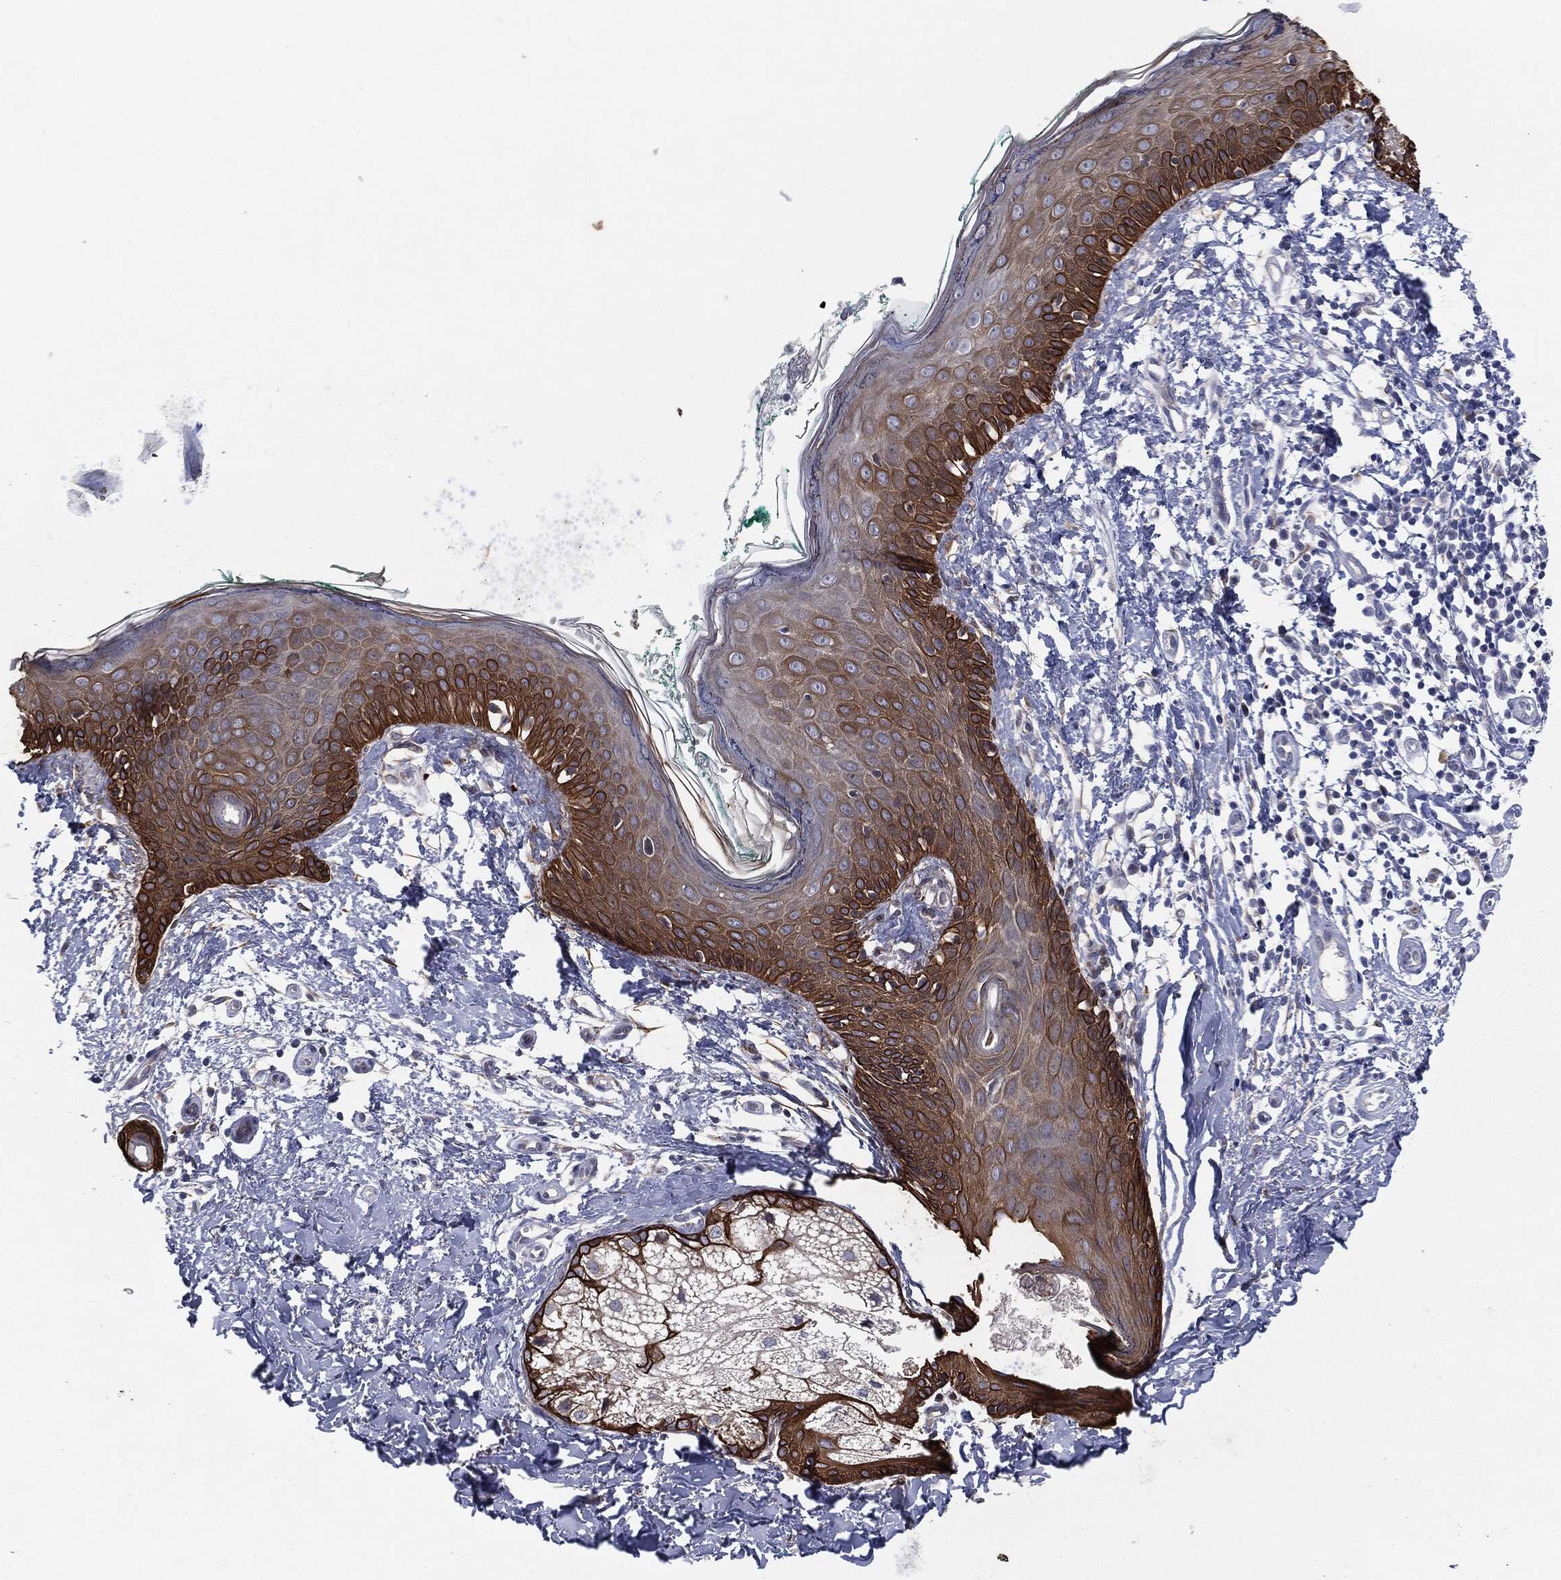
{"staining": {"intensity": "negative", "quantity": "none", "location": "none"}, "tissue": "skin", "cell_type": "Fibroblasts", "image_type": "normal", "snomed": [{"axis": "morphology", "description": "Normal tissue, NOS"}, {"axis": "morphology", "description": "Basal cell carcinoma"}, {"axis": "topography", "description": "Skin"}], "caption": "DAB (3,3'-diaminobenzidine) immunohistochemical staining of benign skin displays no significant expression in fibroblasts.", "gene": "KRT5", "patient": {"sex": "male", "age": 33}}